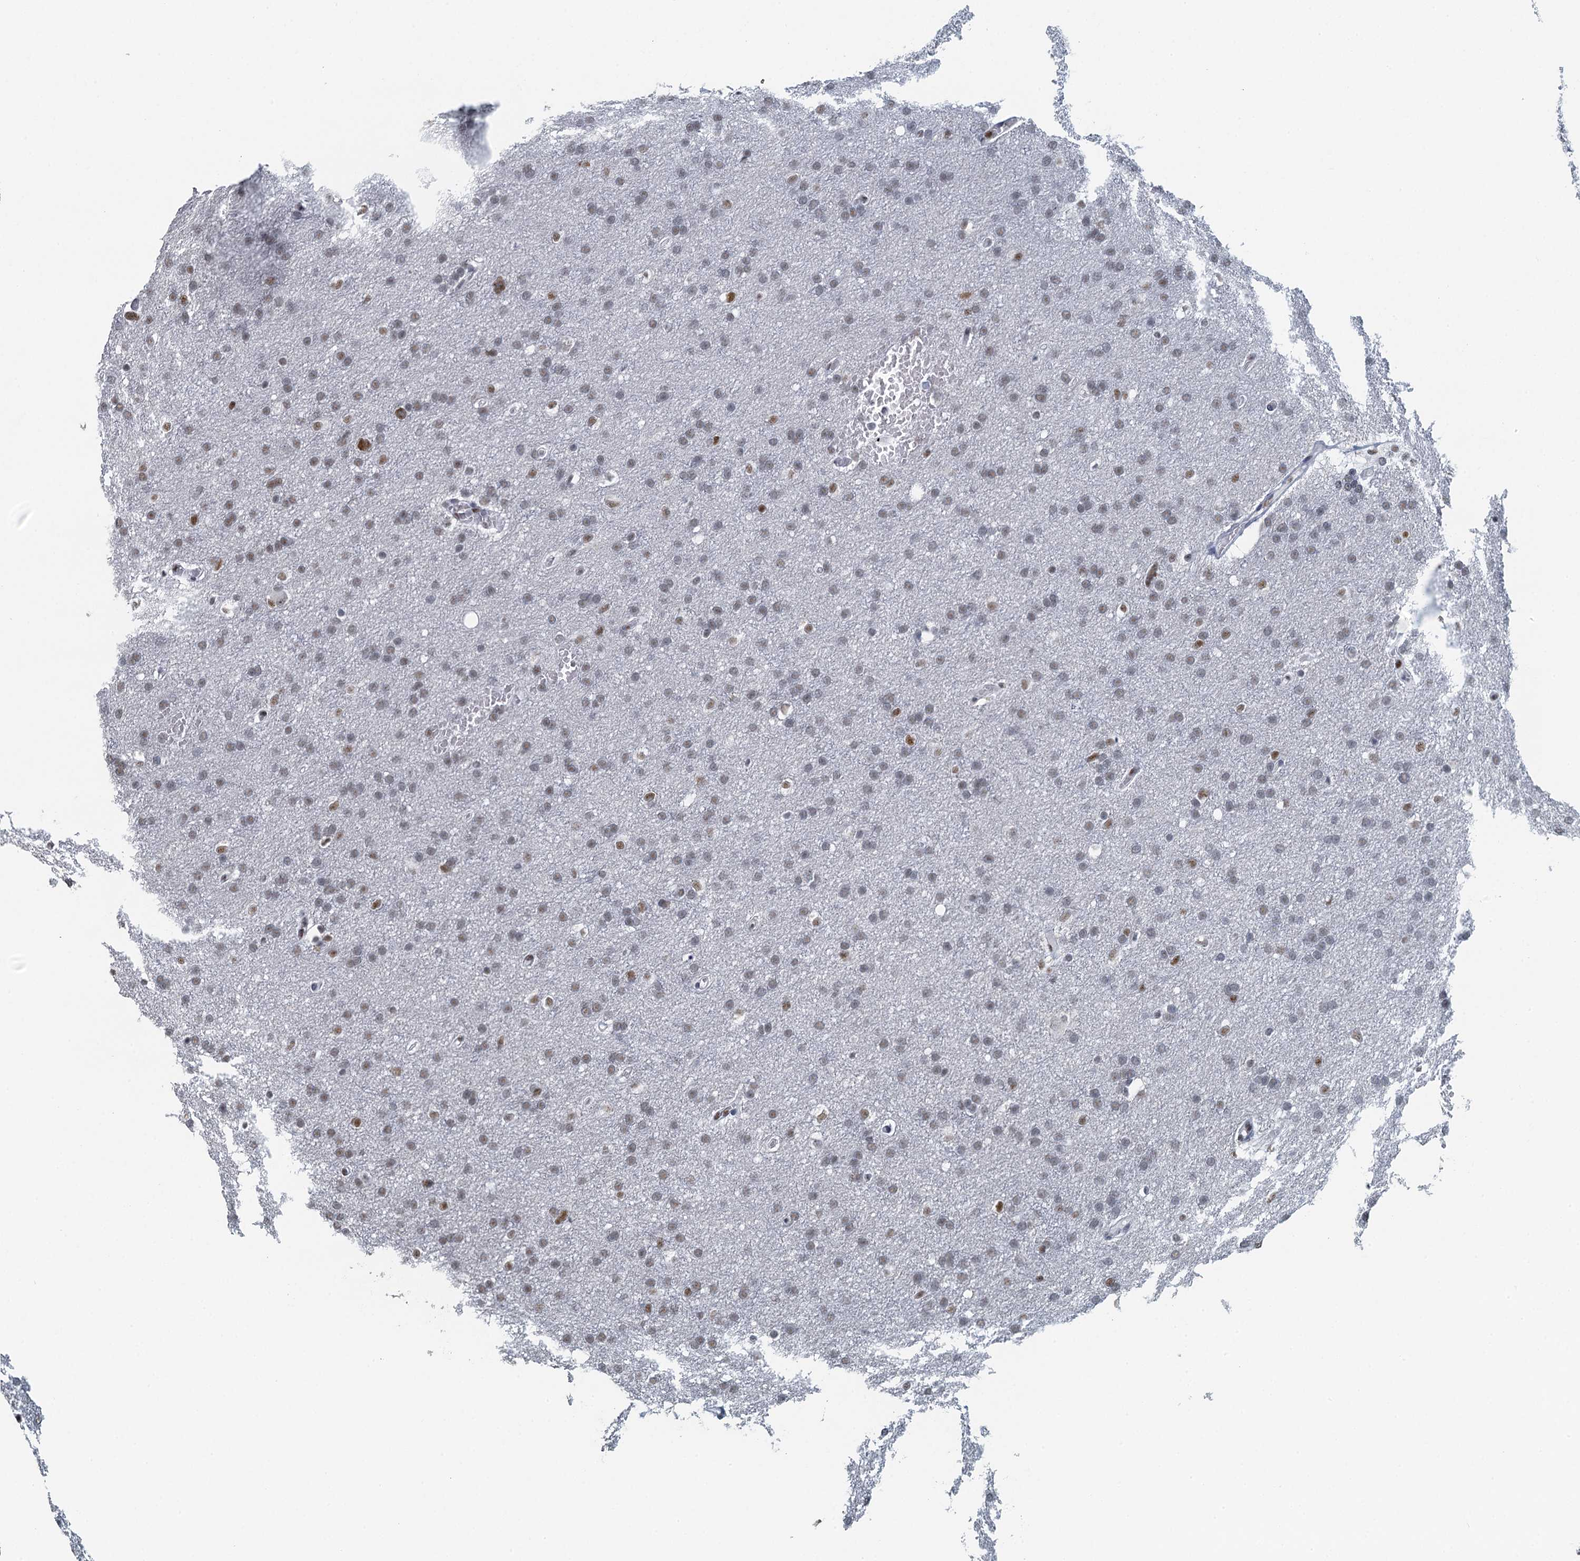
{"staining": {"intensity": "weak", "quantity": ">75%", "location": "nuclear"}, "tissue": "glioma", "cell_type": "Tumor cells", "image_type": "cancer", "snomed": [{"axis": "morphology", "description": "Glioma, malignant, High grade"}, {"axis": "topography", "description": "Cerebral cortex"}], "caption": "Tumor cells reveal low levels of weak nuclear expression in approximately >75% of cells in glioma.", "gene": "TTLL9", "patient": {"sex": "female", "age": 36}}